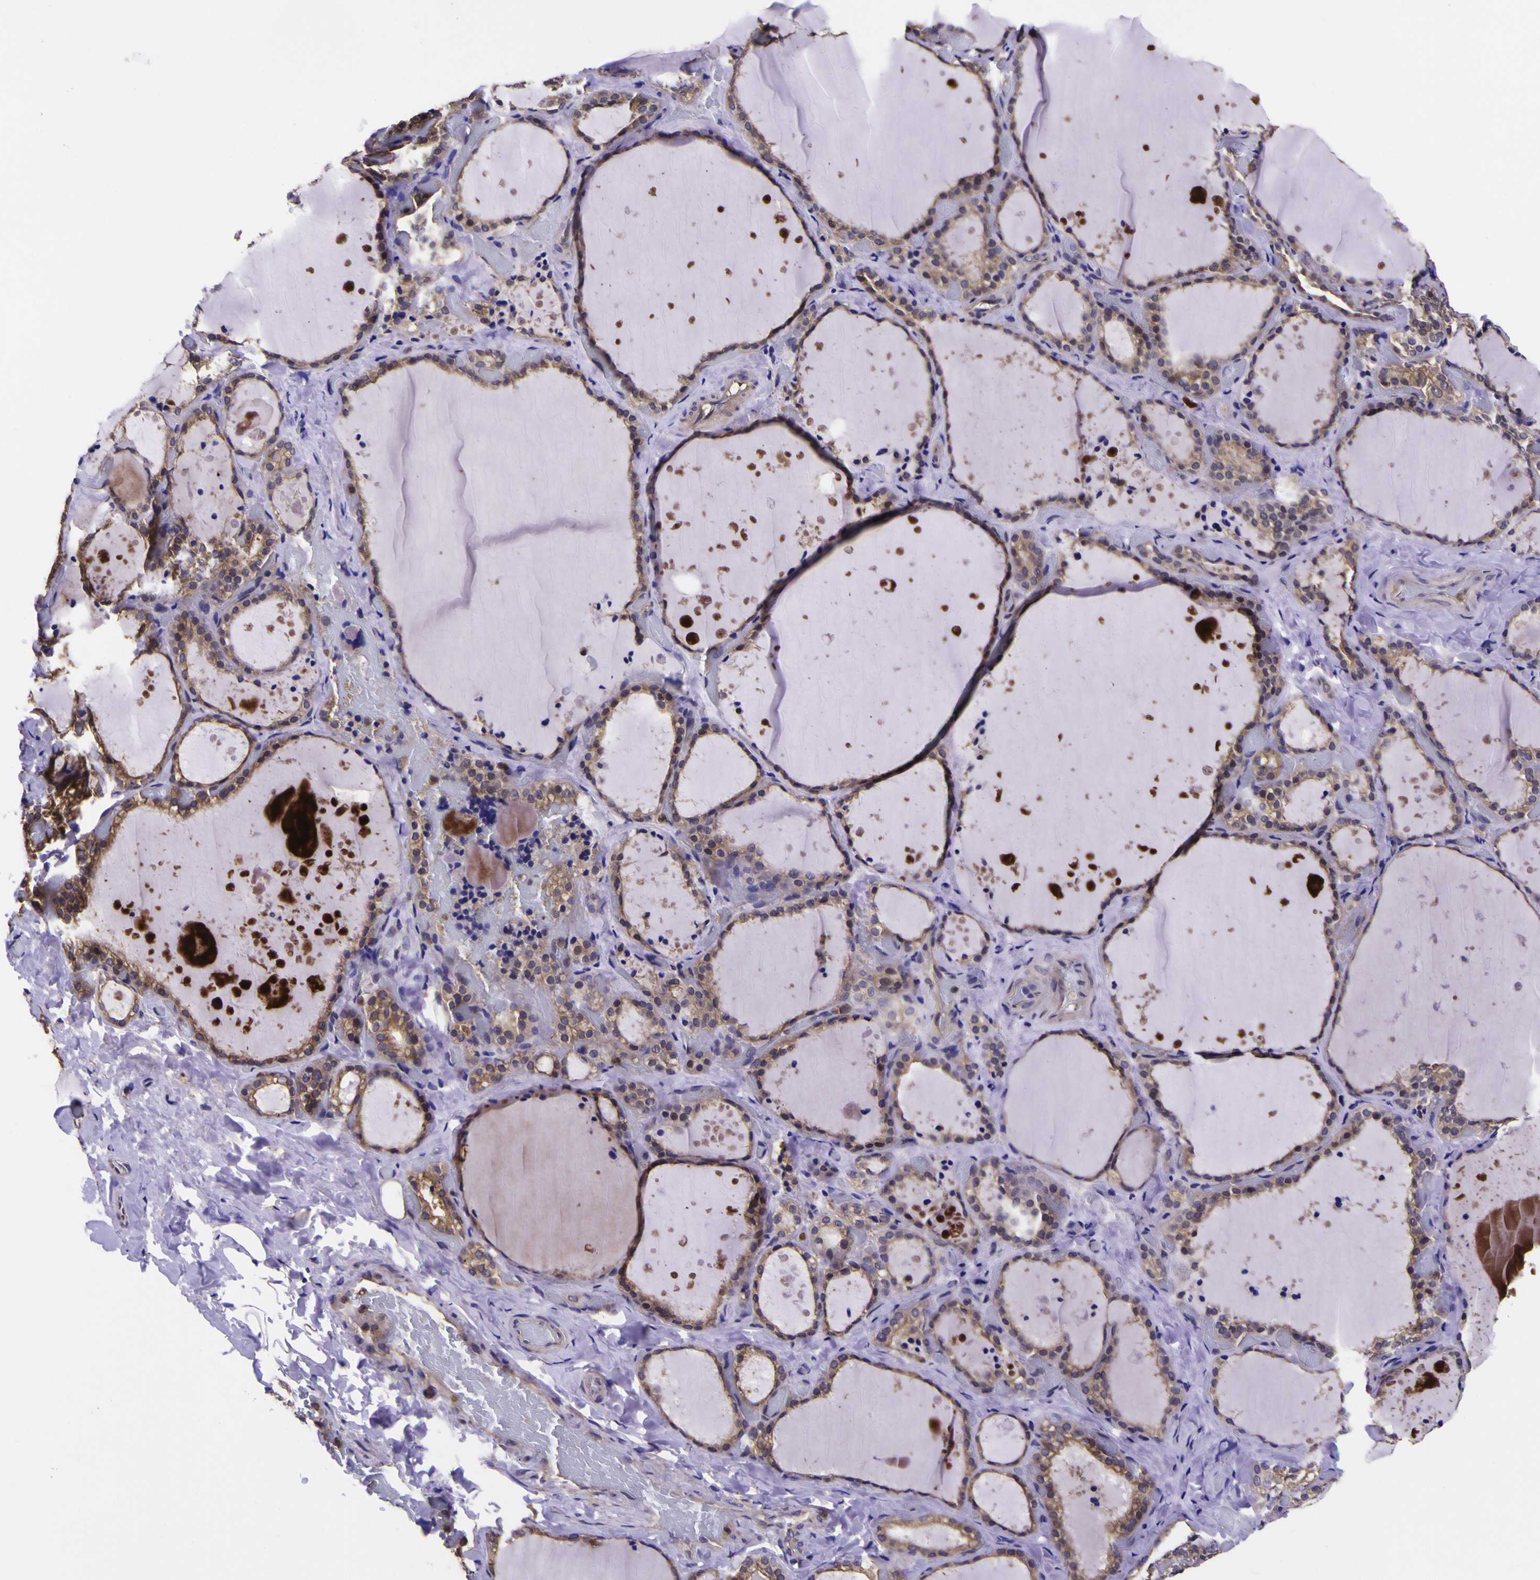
{"staining": {"intensity": "moderate", "quantity": "25%-75%", "location": "cytoplasmic/membranous"}, "tissue": "thyroid gland", "cell_type": "Glandular cells", "image_type": "normal", "snomed": [{"axis": "morphology", "description": "Normal tissue, NOS"}, {"axis": "topography", "description": "Thyroid gland"}], "caption": "Thyroid gland was stained to show a protein in brown. There is medium levels of moderate cytoplasmic/membranous positivity in about 25%-75% of glandular cells. (DAB IHC, brown staining for protein, blue staining for nuclei).", "gene": "MAPK14", "patient": {"sex": "female", "age": 44}}